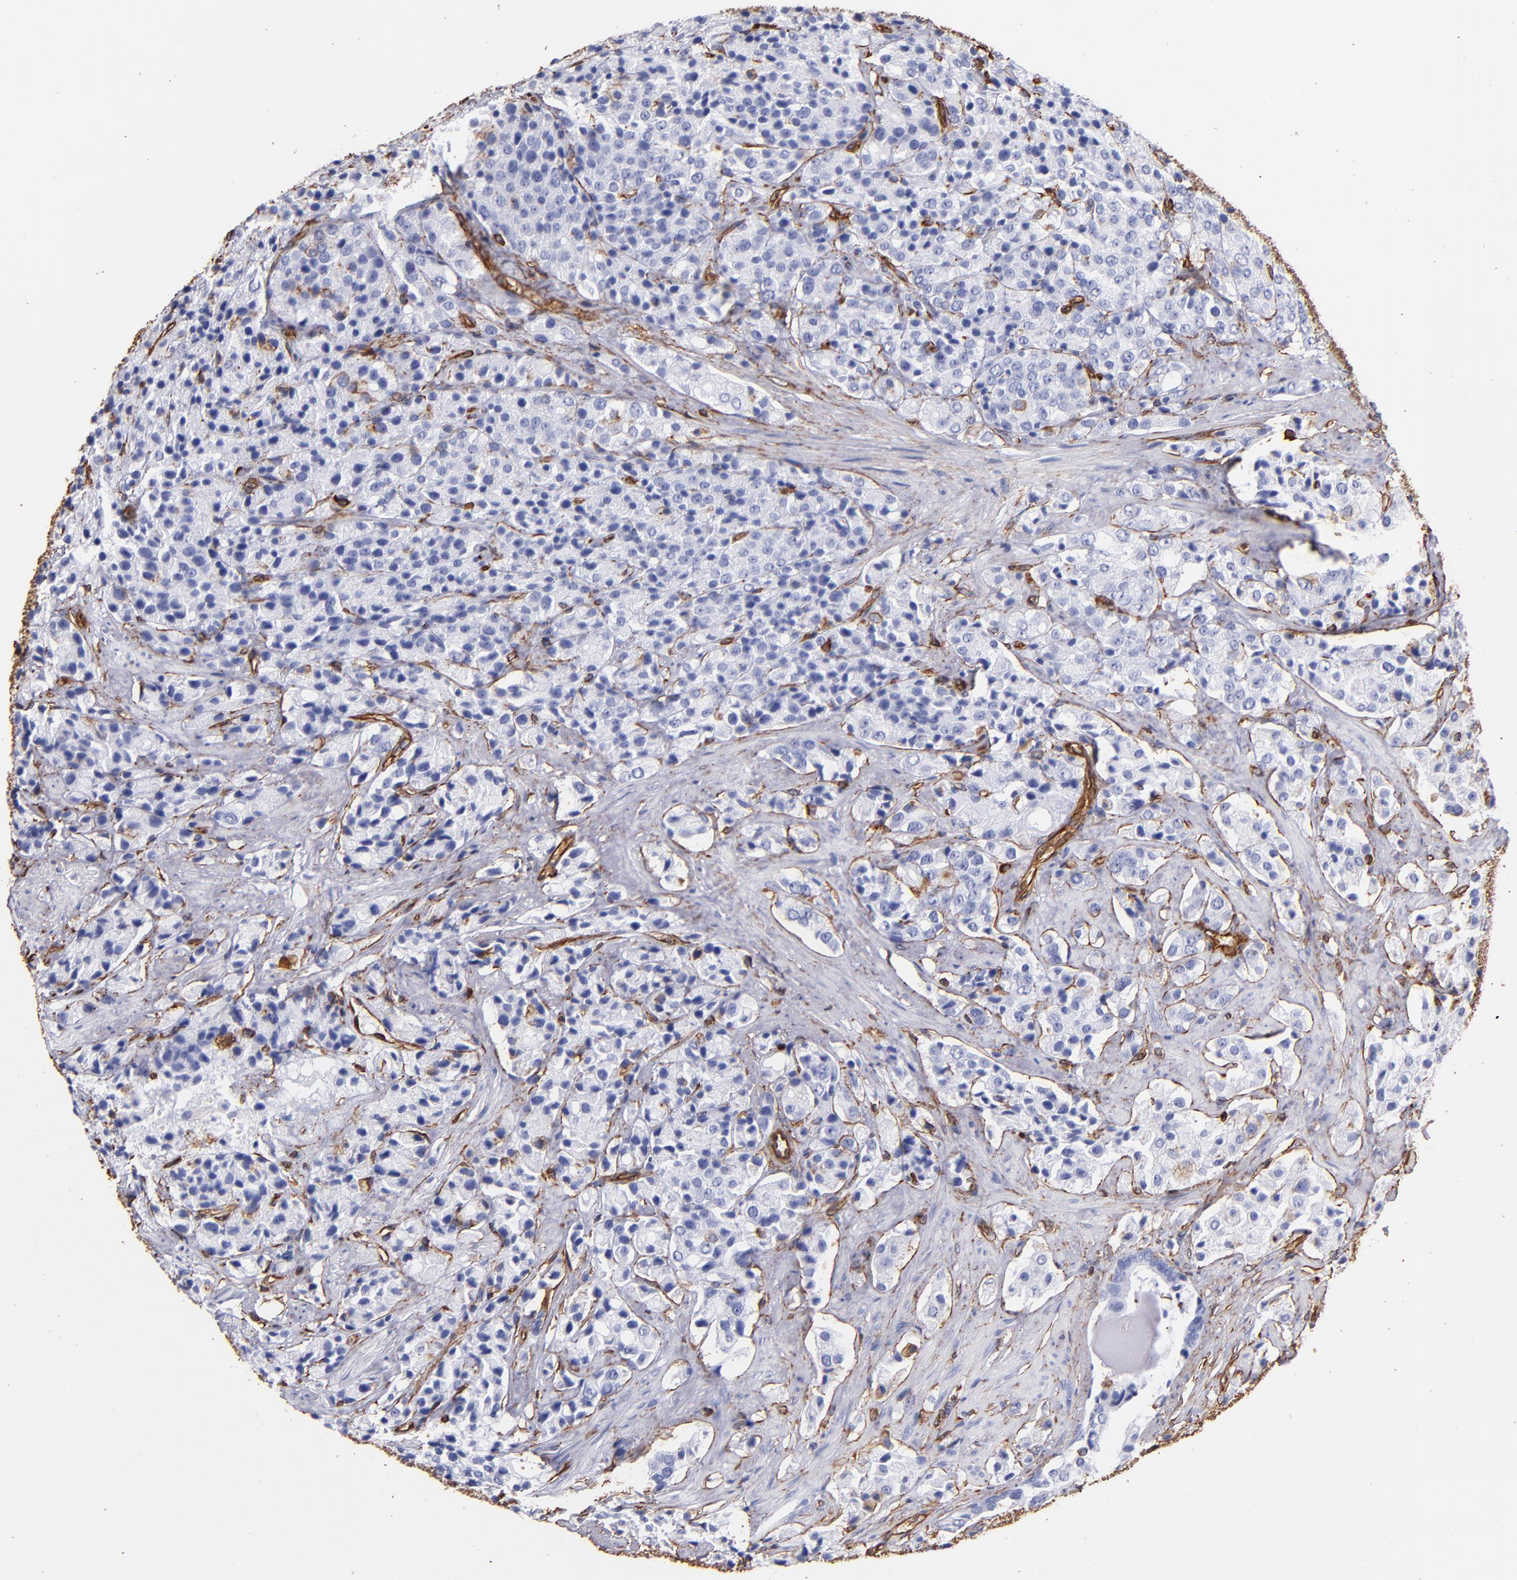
{"staining": {"intensity": "negative", "quantity": "none", "location": "none"}, "tissue": "prostate cancer", "cell_type": "Tumor cells", "image_type": "cancer", "snomed": [{"axis": "morphology", "description": "Adenocarcinoma, Medium grade"}, {"axis": "topography", "description": "Prostate"}], "caption": "Tumor cells are negative for brown protein staining in adenocarcinoma (medium-grade) (prostate).", "gene": "VIM", "patient": {"sex": "male", "age": 70}}